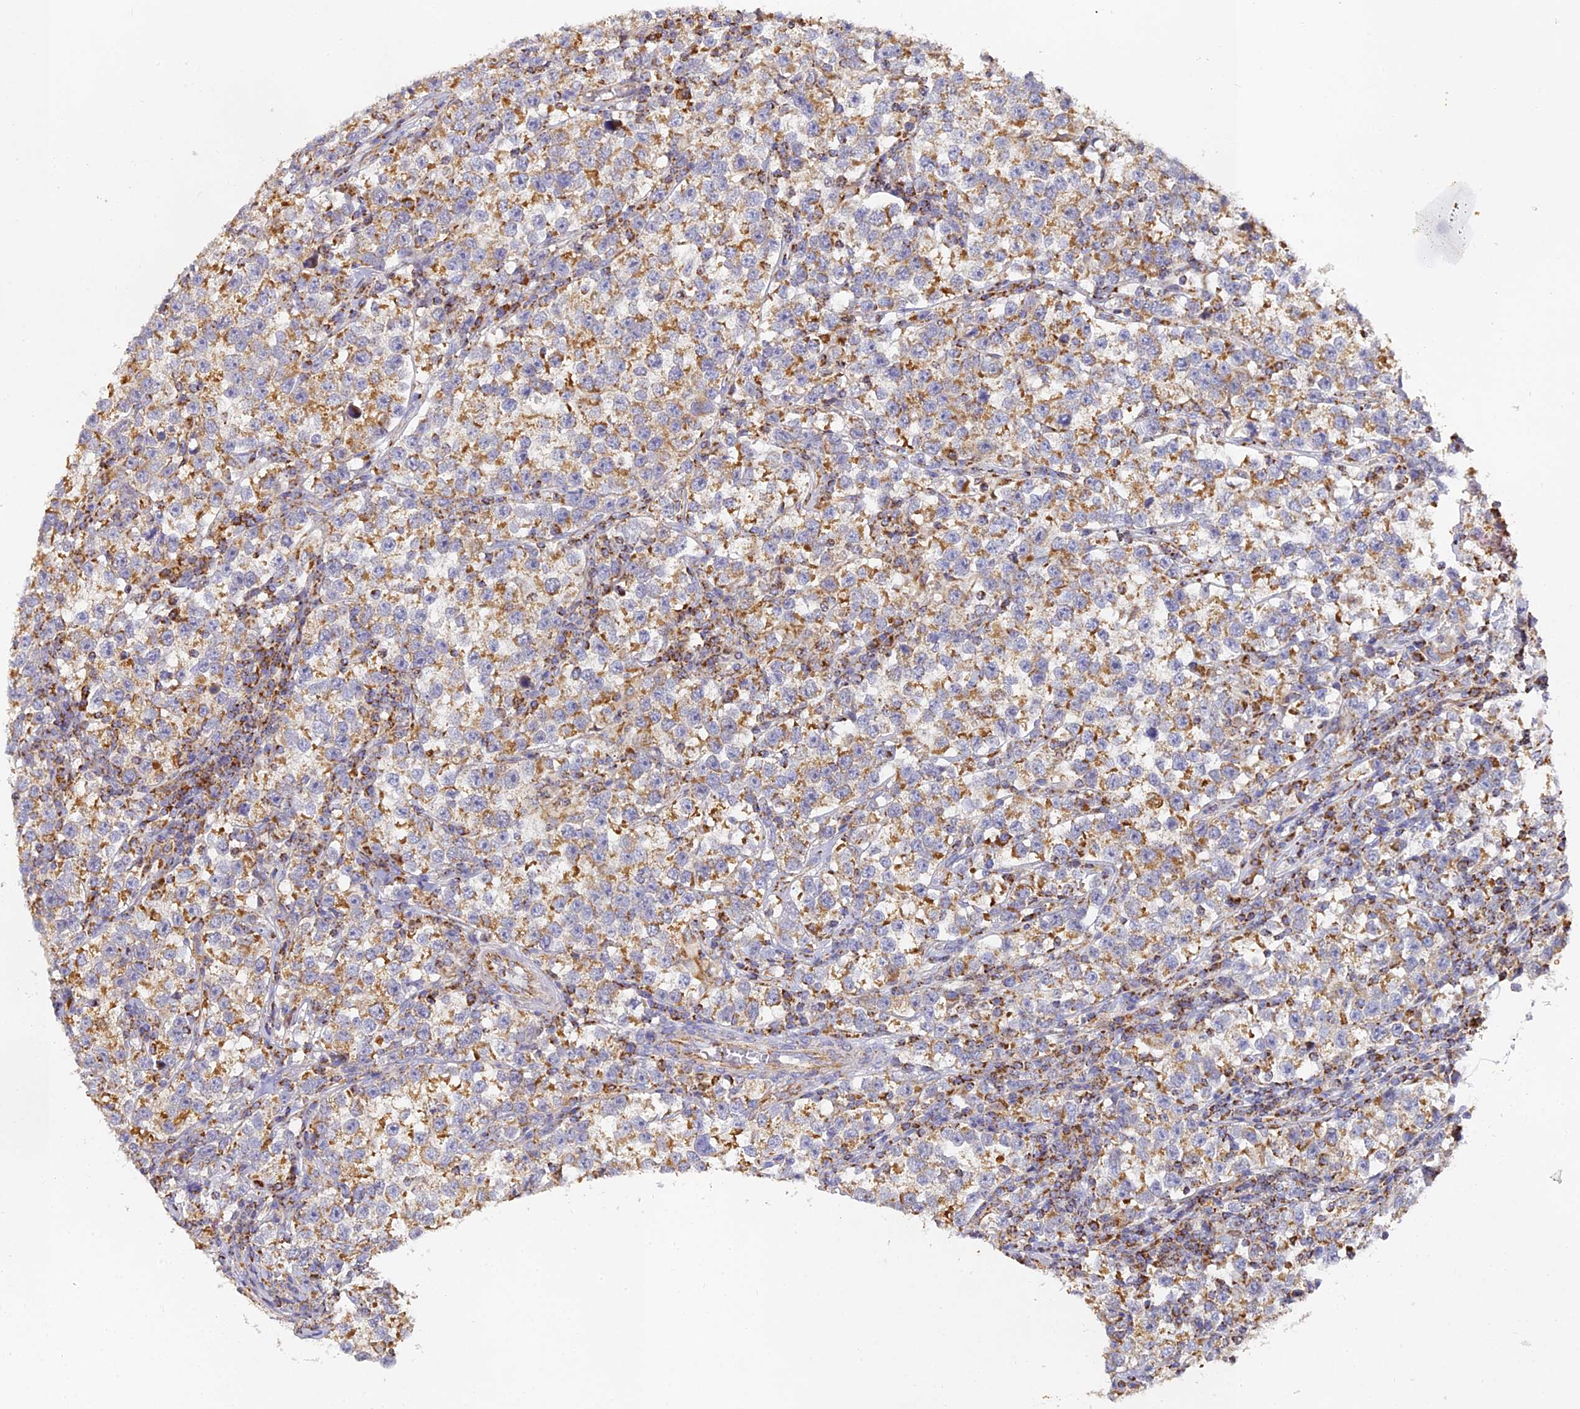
{"staining": {"intensity": "moderate", "quantity": ">75%", "location": "cytoplasmic/membranous"}, "tissue": "testis cancer", "cell_type": "Tumor cells", "image_type": "cancer", "snomed": [{"axis": "morphology", "description": "Normal tissue, NOS"}, {"axis": "morphology", "description": "Seminoma, NOS"}, {"axis": "topography", "description": "Testis"}], "caption": "IHC of human testis cancer reveals medium levels of moderate cytoplasmic/membranous staining in about >75% of tumor cells.", "gene": "DONSON", "patient": {"sex": "male", "age": 43}}